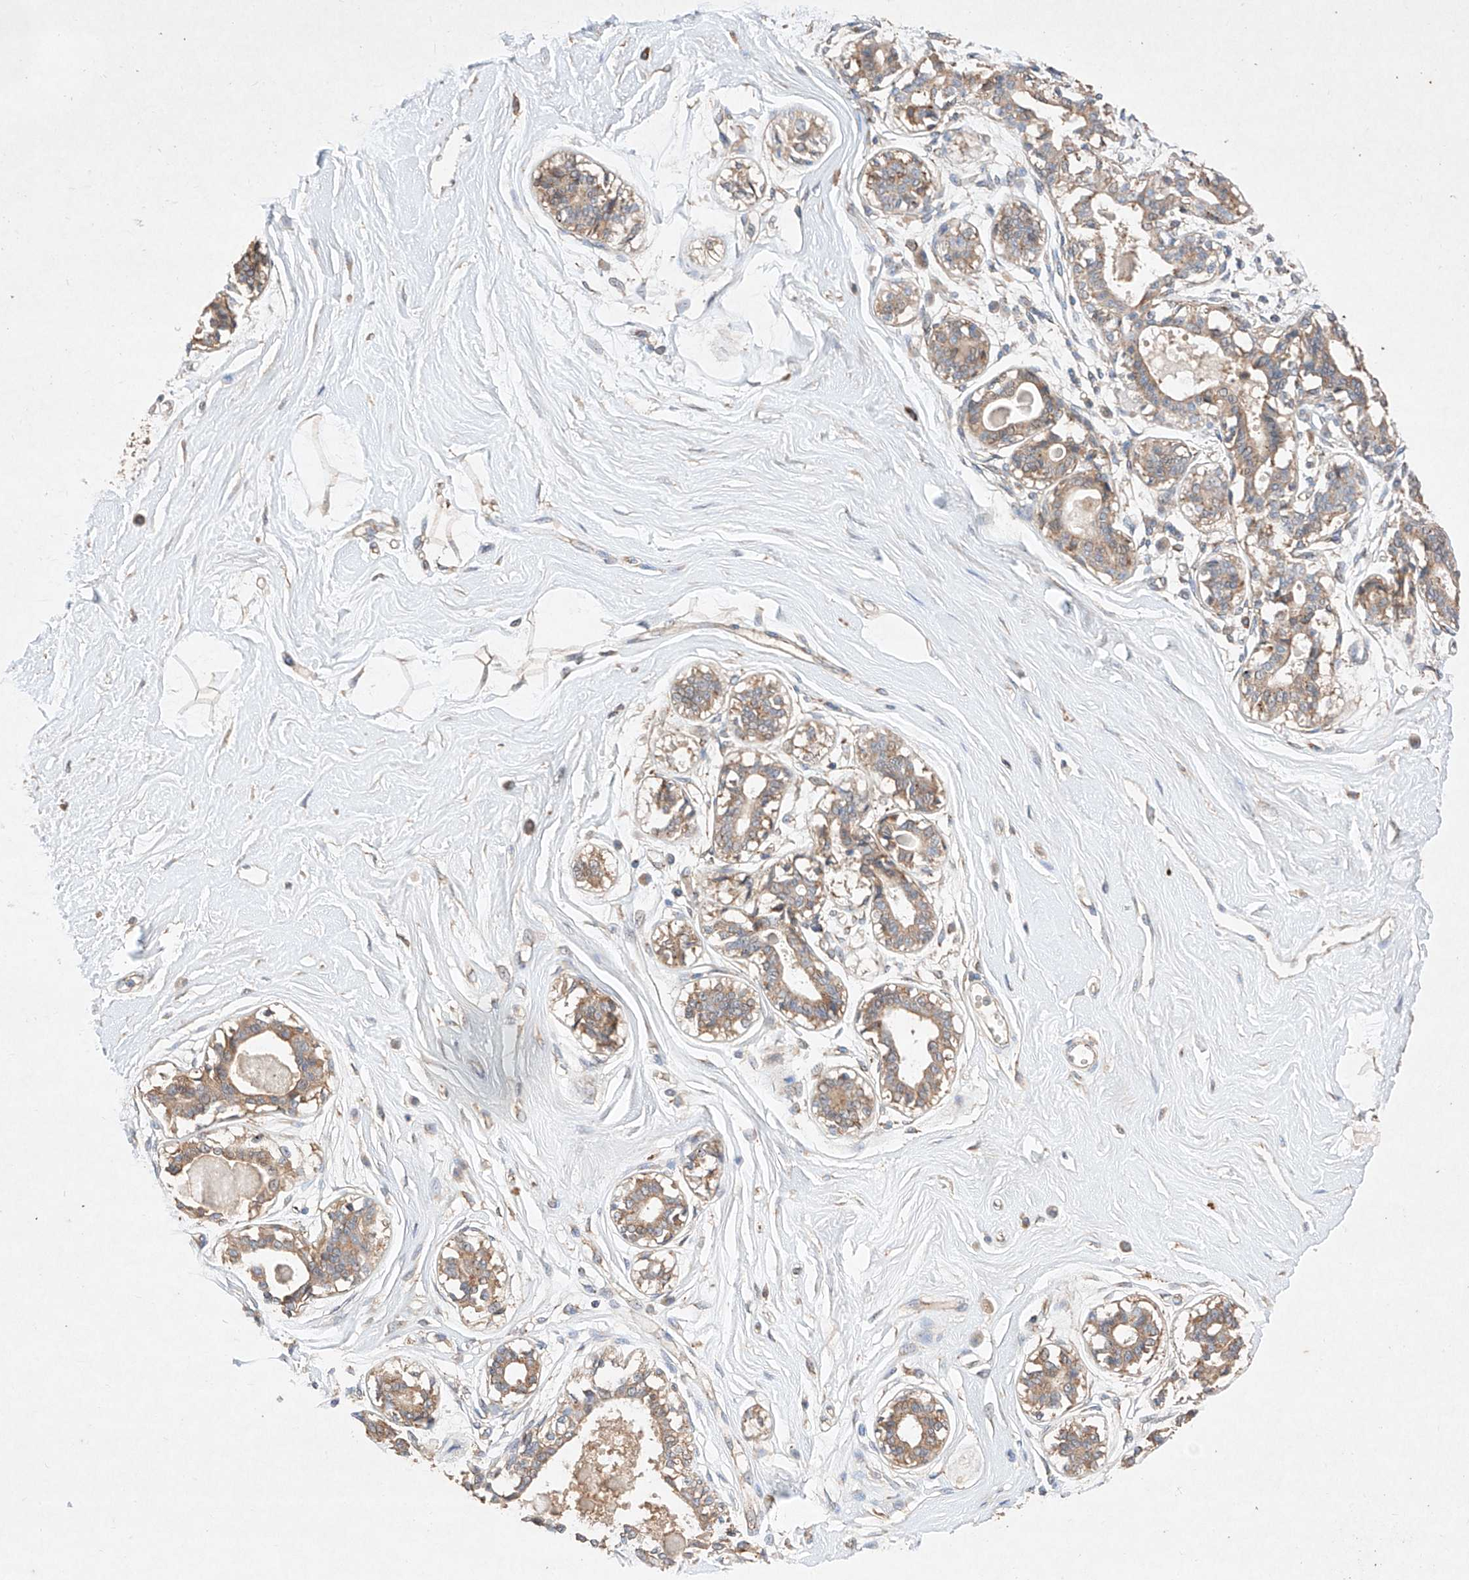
{"staining": {"intensity": "weak", "quantity": ">75%", "location": "cytoplasmic/membranous"}, "tissue": "breast", "cell_type": "Adipocytes", "image_type": "normal", "snomed": [{"axis": "morphology", "description": "Normal tissue, NOS"}, {"axis": "topography", "description": "Breast"}], "caption": "Immunohistochemical staining of benign breast displays low levels of weak cytoplasmic/membranous expression in about >75% of adipocytes. The staining is performed using DAB (3,3'-diaminobenzidine) brown chromogen to label protein expression. The nuclei are counter-stained blue using hematoxylin.", "gene": "C6orf62", "patient": {"sex": "female", "age": 45}}